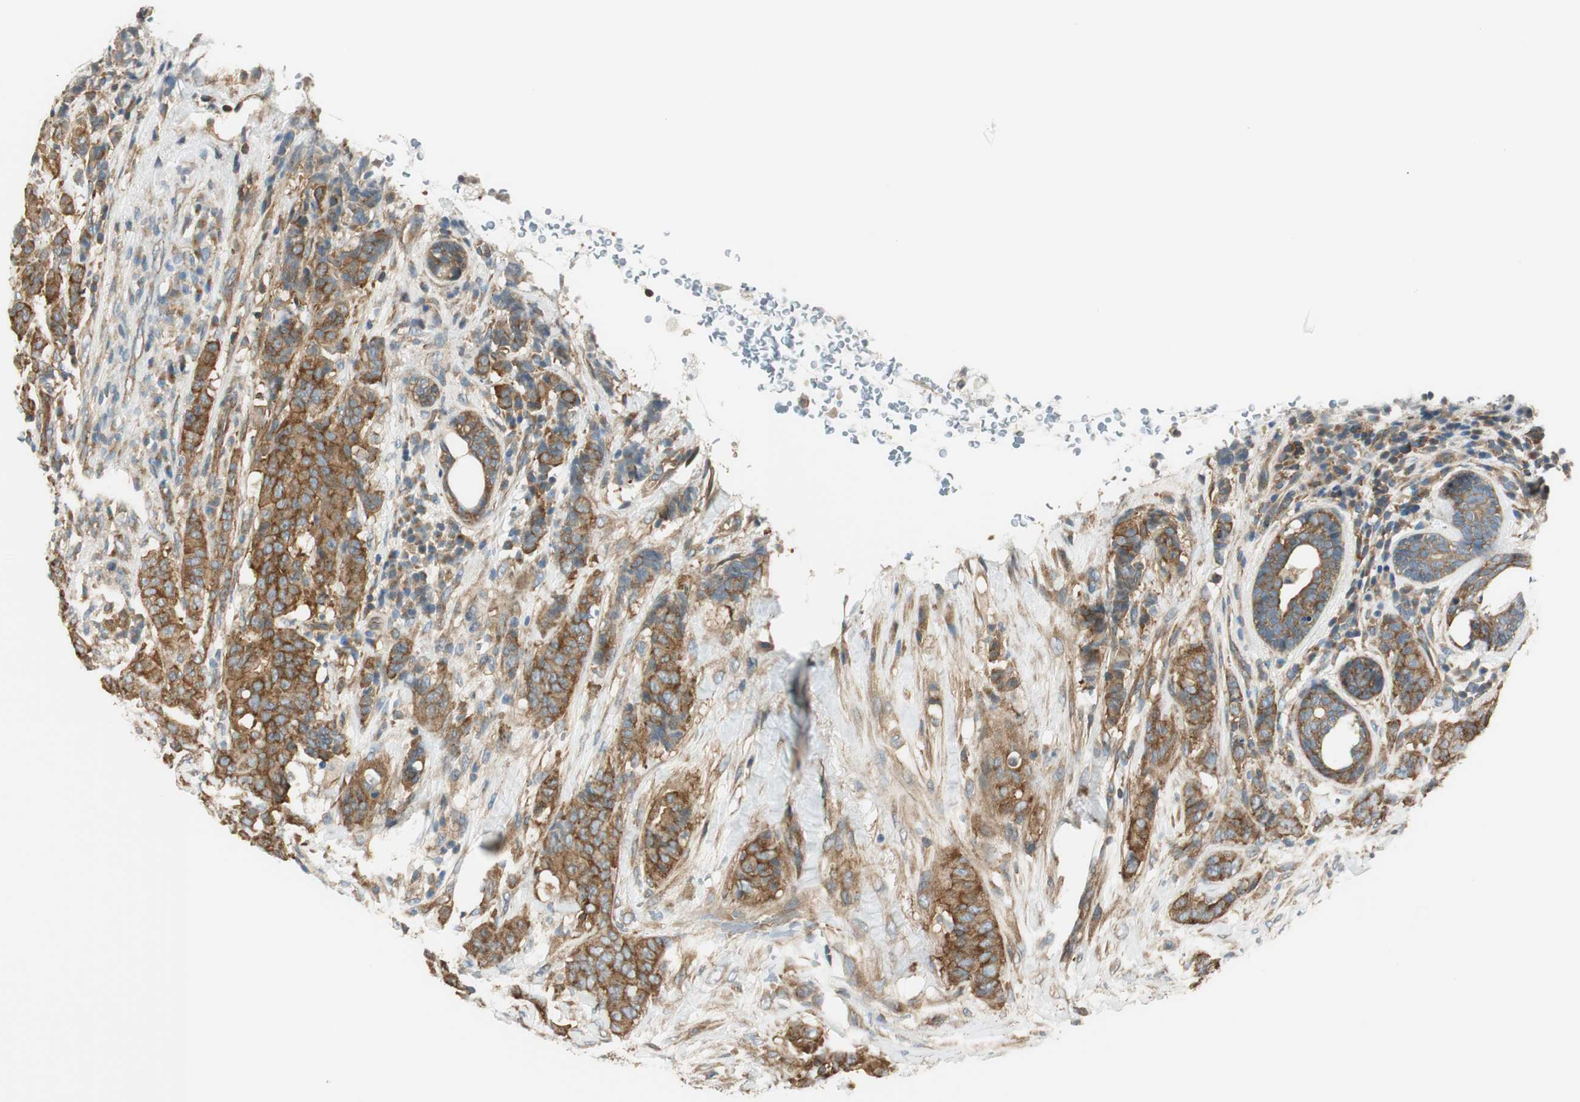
{"staining": {"intensity": "strong", "quantity": ">75%", "location": "cytoplasmic/membranous"}, "tissue": "breast cancer", "cell_type": "Tumor cells", "image_type": "cancer", "snomed": [{"axis": "morphology", "description": "Duct carcinoma"}, {"axis": "topography", "description": "Breast"}], "caption": "Human breast intraductal carcinoma stained for a protein (brown) exhibits strong cytoplasmic/membranous positive expression in about >75% of tumor cells.", "gene": "PI4K2B", "patient": {"sex": "female", "age": 40}}